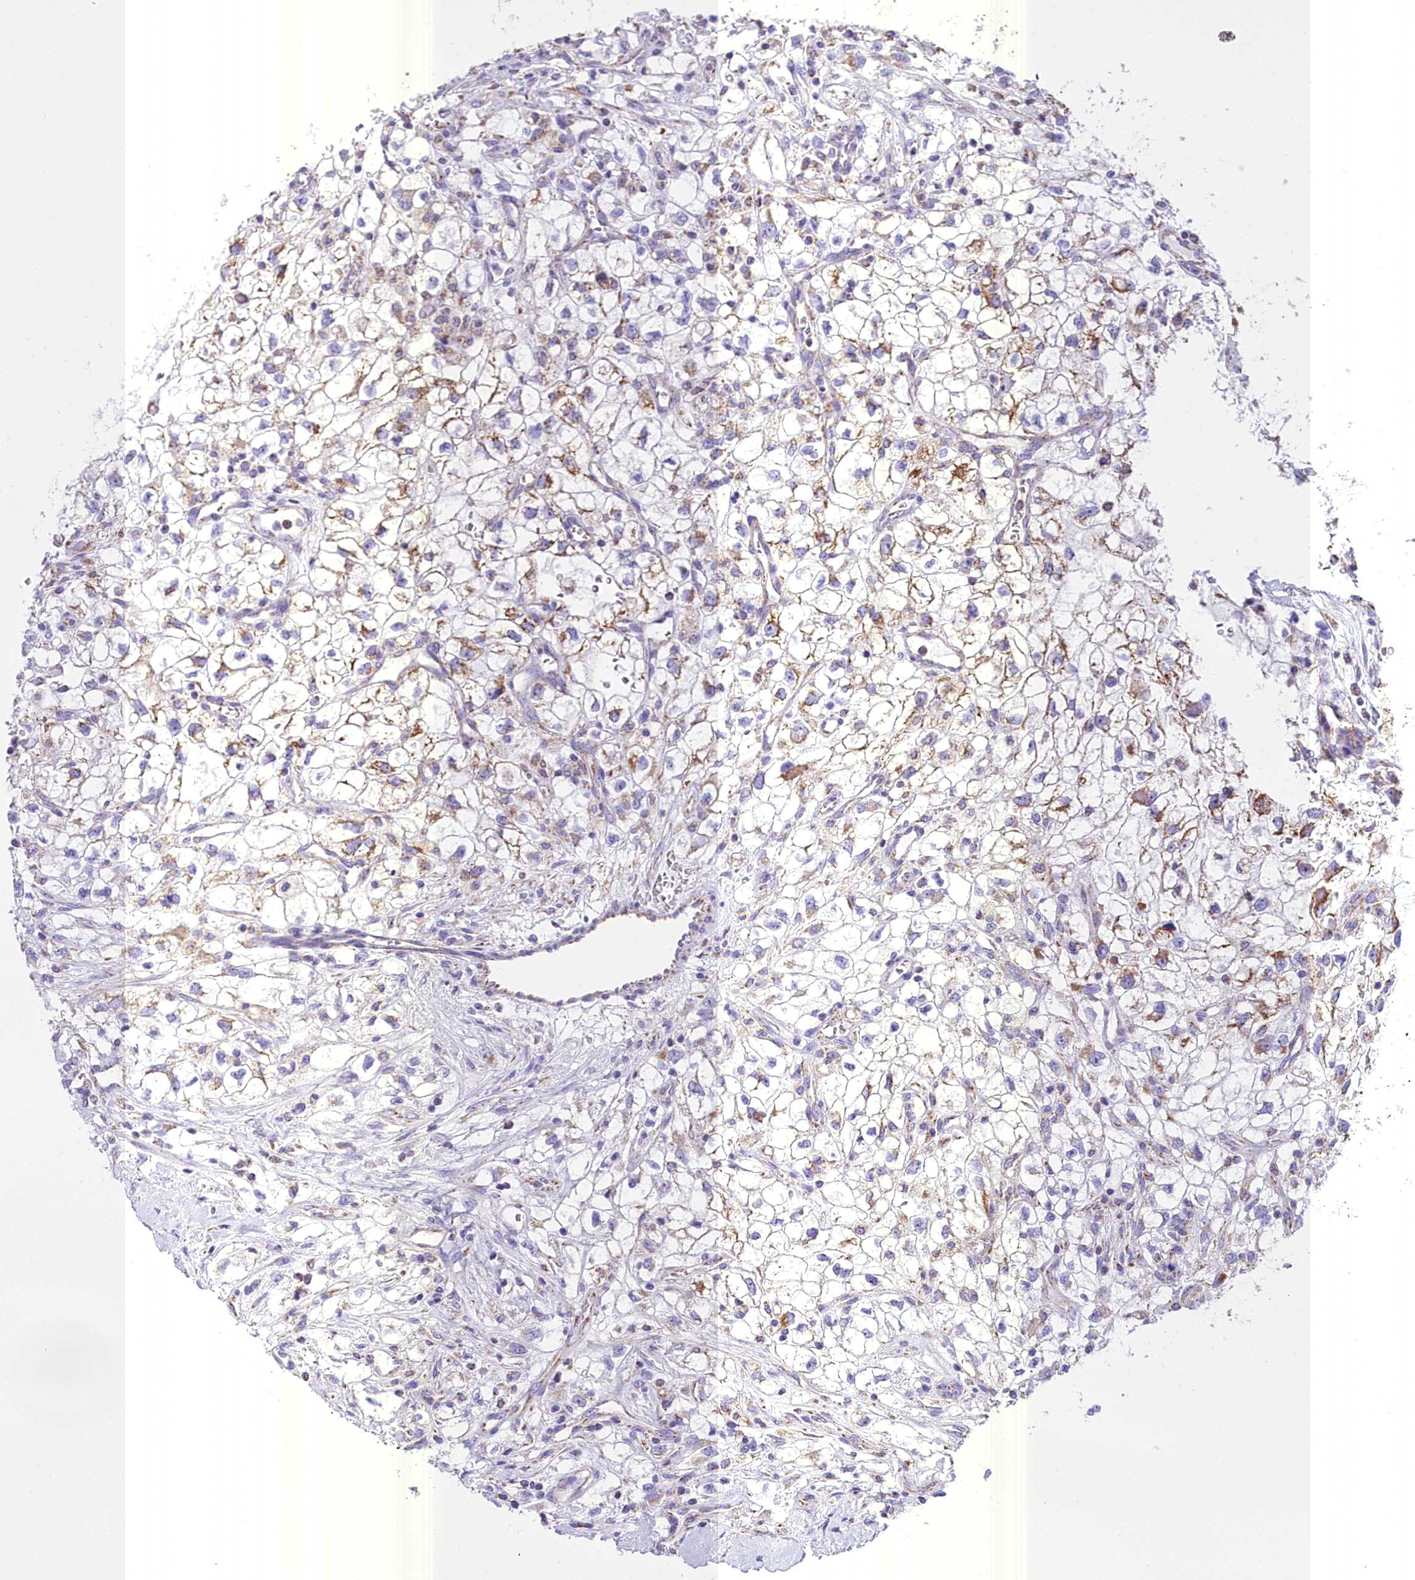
{"staining": {"intensity": "moderate", "quantity": "25%-75%", "location": "cytoplasmic/membranous"}, "tissue": "renal cancer", "cell_type": "Tumor cells", "image_type": "cancer", "snomed": [{"axis": "morphology", "description": "Adenocarcinoma, NOS"}, {"axis": "topography", "description": "Kidney"}], "caption": "DAB (3,3'-diaminobenzidine) immunohistochemical staining of adenocarcinoma (renal) shows moderate cytoplasmic/membranous protein positivity in approximately 25%-75% of tumor cells.", "gene": "WDFY3", "patient": {"sex": "male", "age": 59}}